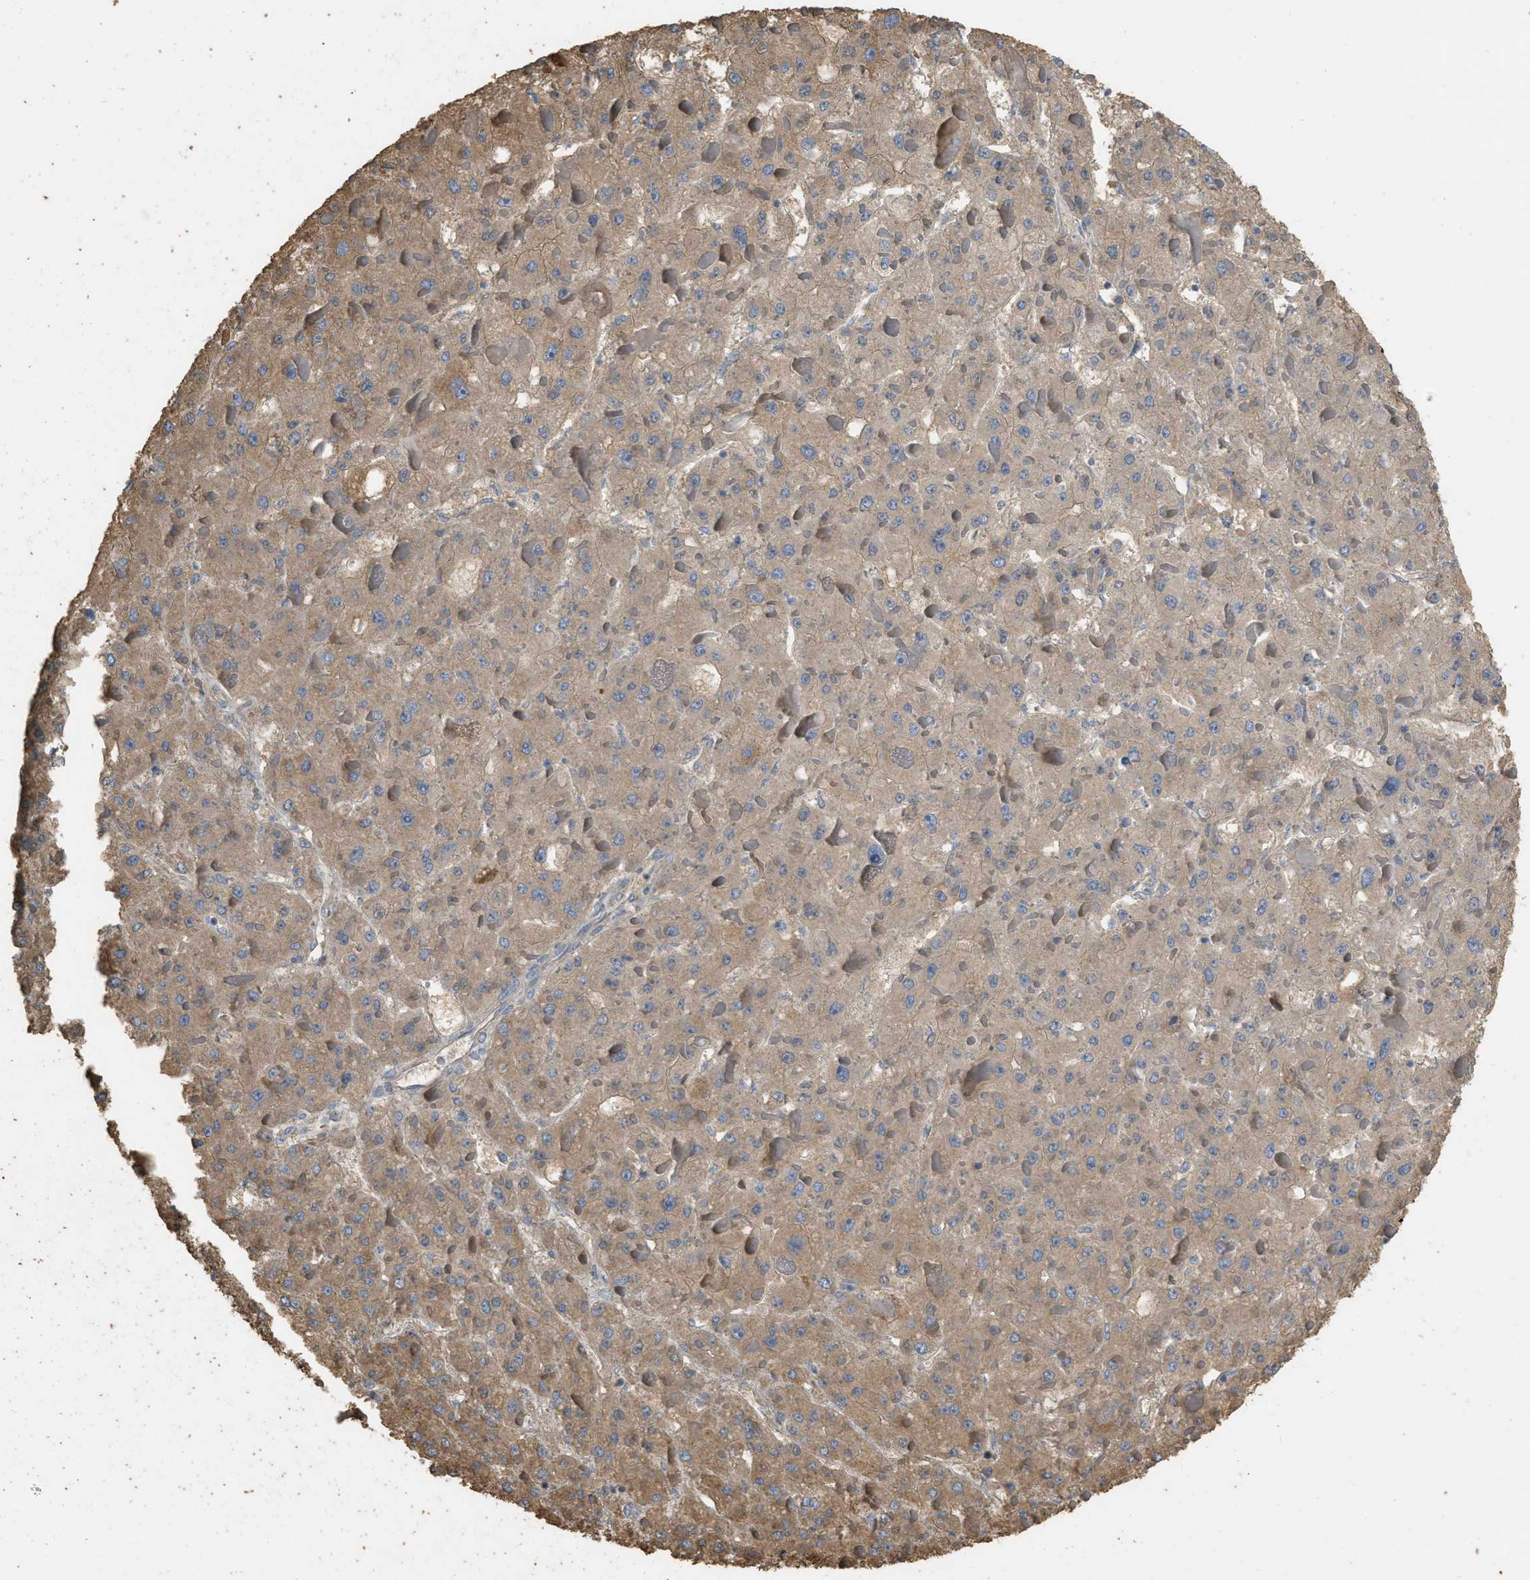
{"staining": {"intensity": "moderate", "quantity": ">75%", "location": "cytoplasmic/membranous"}, "tissue": "liver cancer", "cell_type": "Tumor cells", "image_type": "cancer", "snomed": [{"axis": "morphology", "description": "Carcinoma, Hepatocellular, NOS"}, {"axis": "topography", "description": "Liver"}], "caption": "Brown immunohistochemical staining in human liver cancer (hepatocellular carcinoma) exhibits moderate cytoplasmic/membranous positivity in about >75% of tumor cells.", "gene": "KCNA4", "patient": {"sex": "female", "age": 73}}